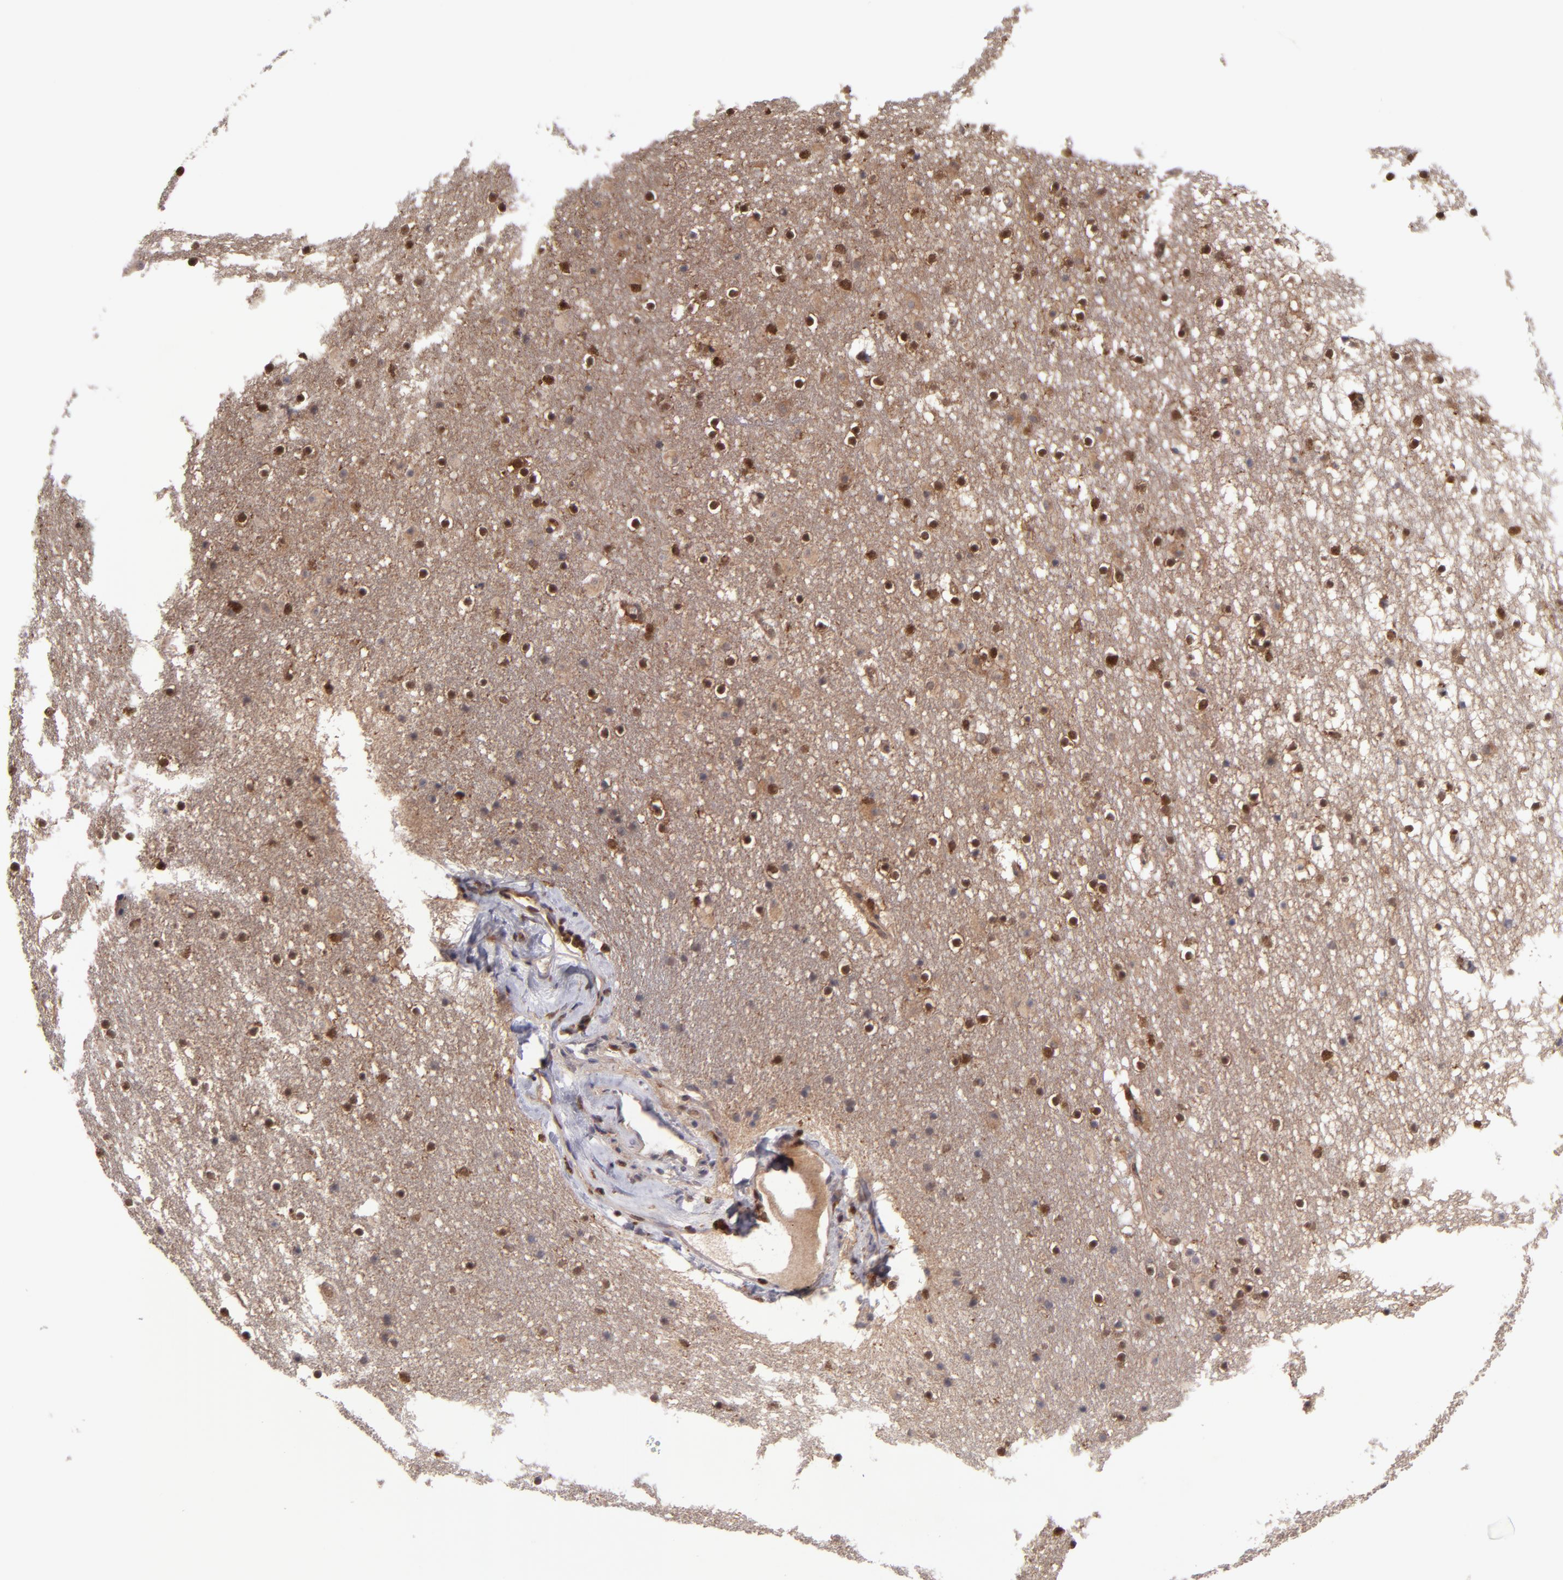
{"staining": {"intensity": "moderate", "quantity": "25%-75%", "location": "nuclear"}, "tissue": "caudate", "cell_type": "Glial cells", "image_type": "normal", "snomed": [{"axis": "morphology", "description": "Normal tissue, NOS"}, {"axis": "topography", "description": "Lateral ventricle wall"}], "caption": "A medium amount of moderate nuclear expression is seen in about 25%-75% of glial cells in normal caudate. (DAB = brown stain, brightfield microscopy at high magnification).", "gene": "GRB2", "patient": {"sex": "male", "age": 45}}